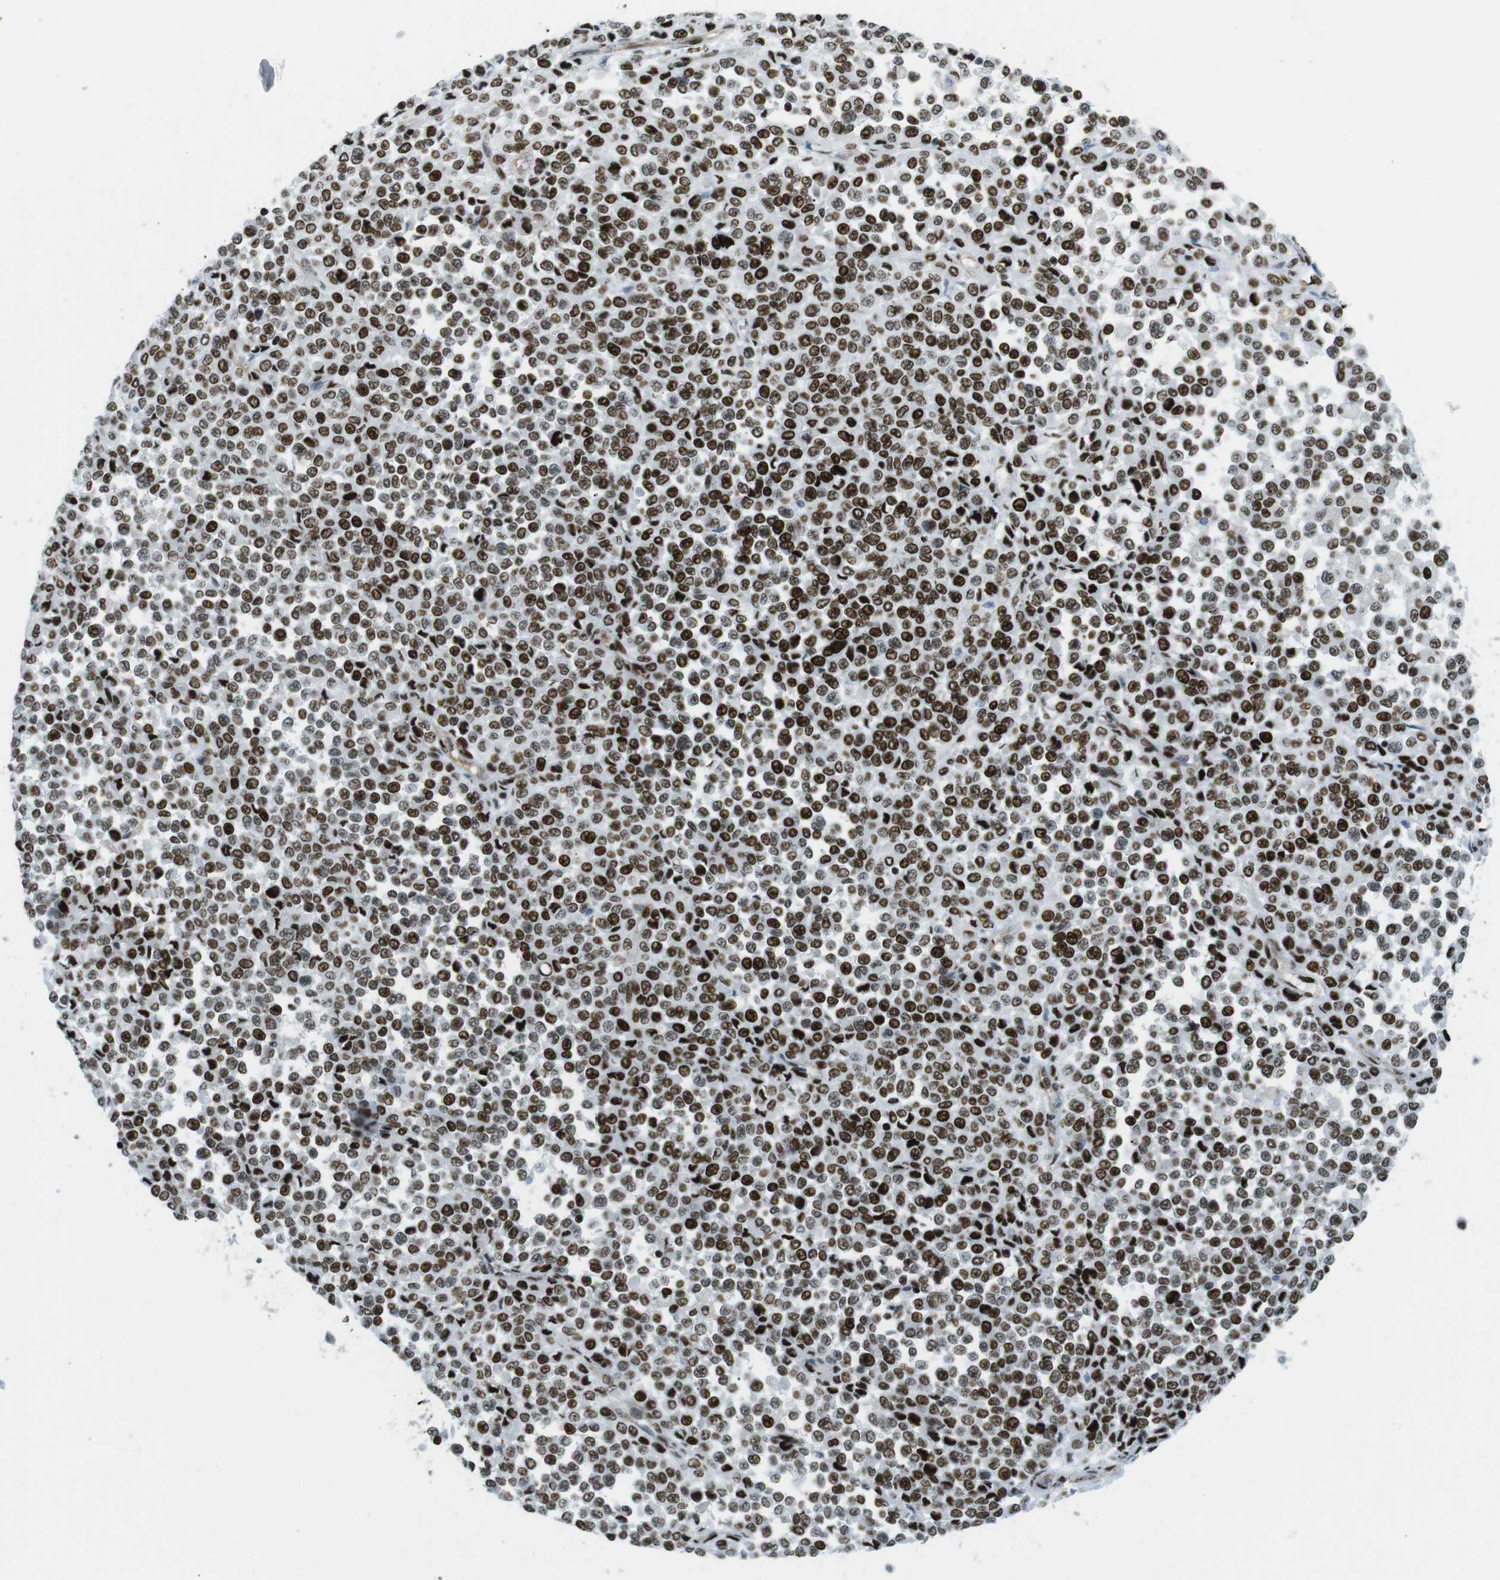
{"staining": {"intensity": "strong", "quantity": ">75%", "location": "nuclear"}, "tissue": "melanoma", "cell_type": "Tumor cells", "image_type": "cancer", "snomed": [{"axis": "morphology", "description": "Malignant melanoma, Metastatic site"}, {"axis": "topography", "description": "Pancreas"}], "caption": "Immunohistochemistry image of malignant melanoma (metastatic site) stained for a protein (brown), which reveals high levels of strong nuclear expression in approximately >75% of tumor cells.", "gene": "ARID1A", "patient": {"sex": "female", "age": 30}}